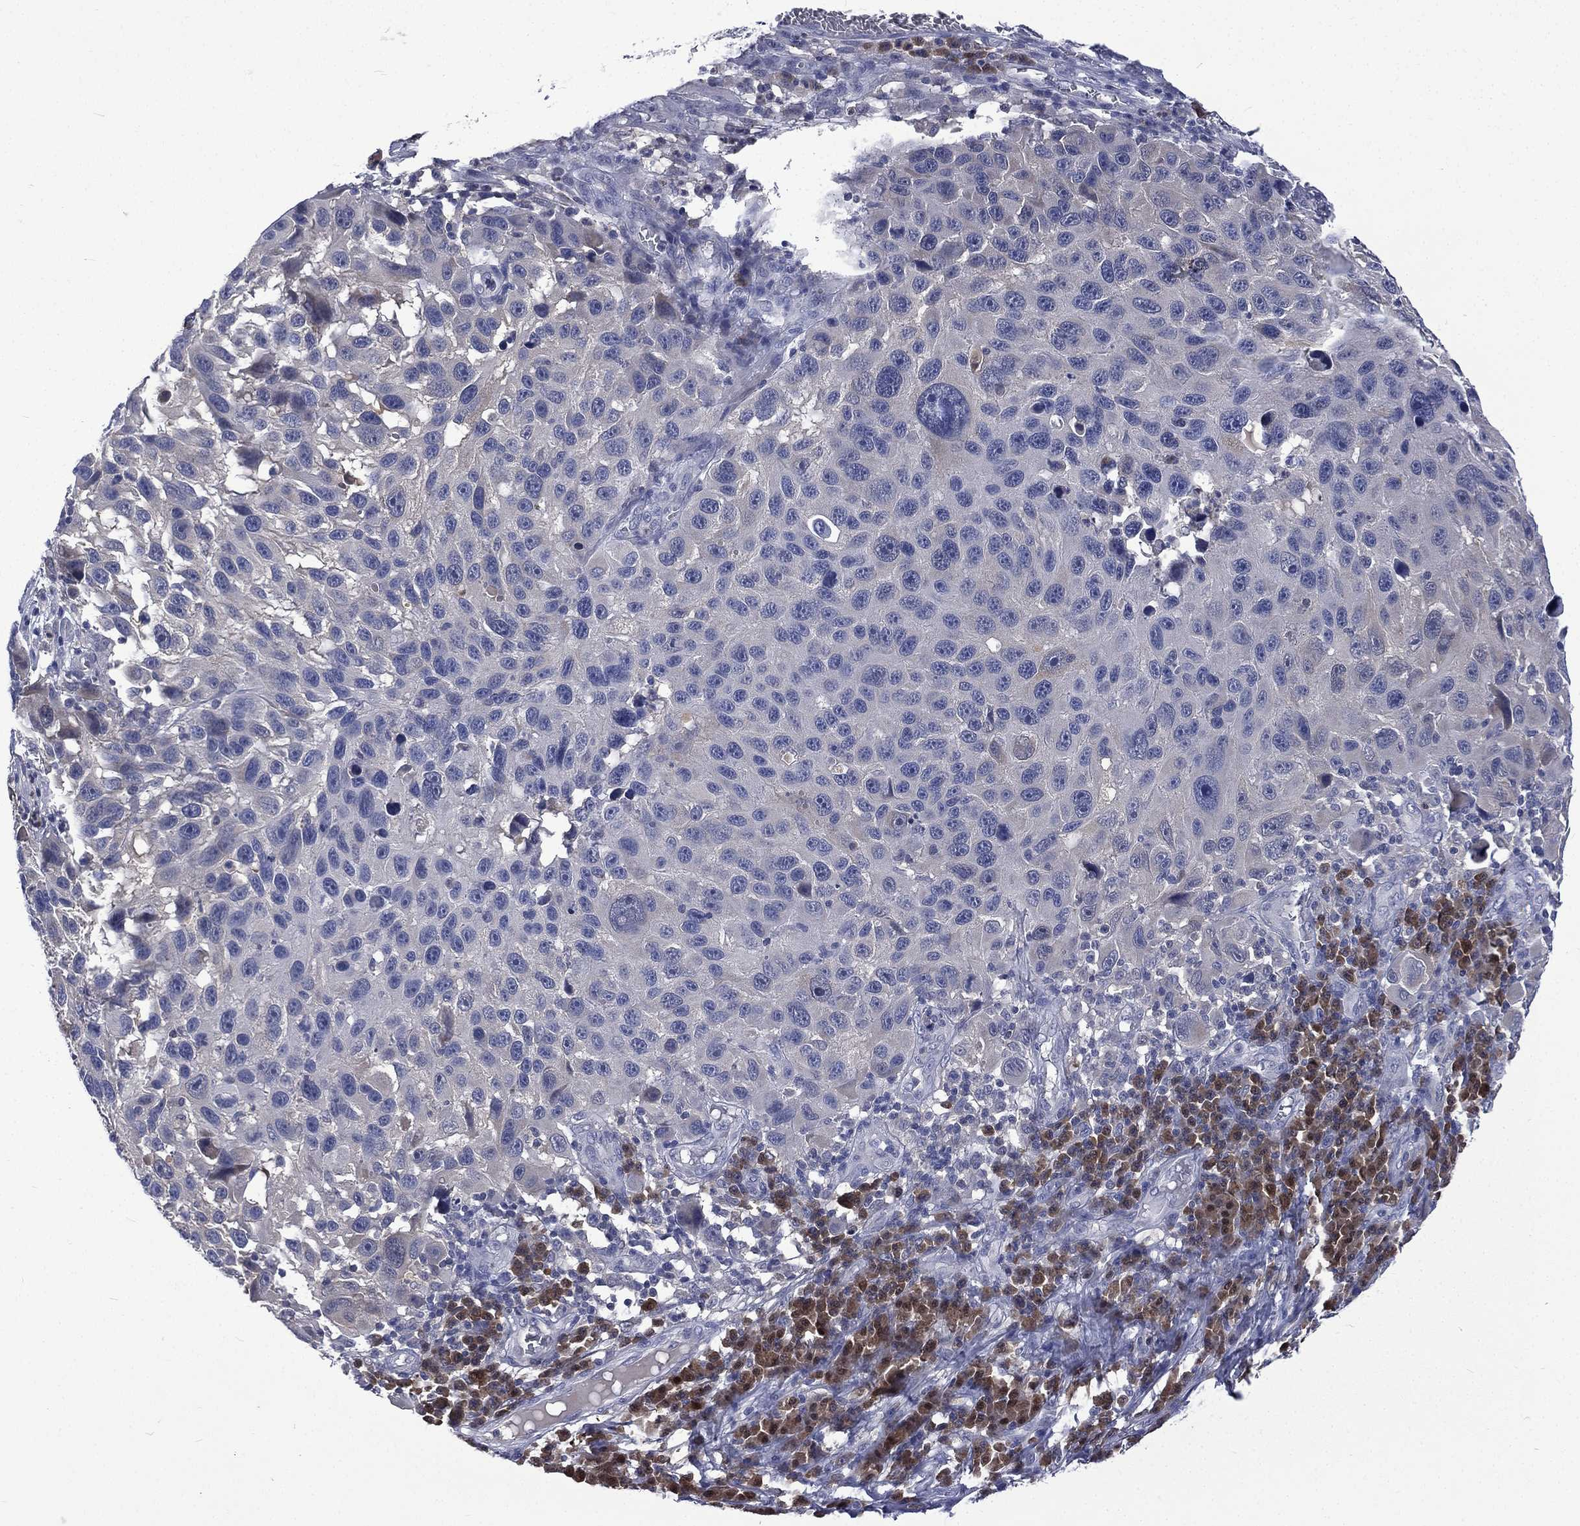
{"staining": {"intensity": "negative", "quantity": "none", "location": "none"}, "tissue": "melanoma", "cell_type": "Tumor cells", "image_type": "cancer", "snomed": [{"axis": "morphology", "description": "Malignant melanoma, NOS"}, {"axis": "topography", "description": "Skin"}], "caption": "A micrograph of human melanoma is negative for staining in tumor cells.", "gene": "CA12", "patient": {"sex": "male", "age": 53}}